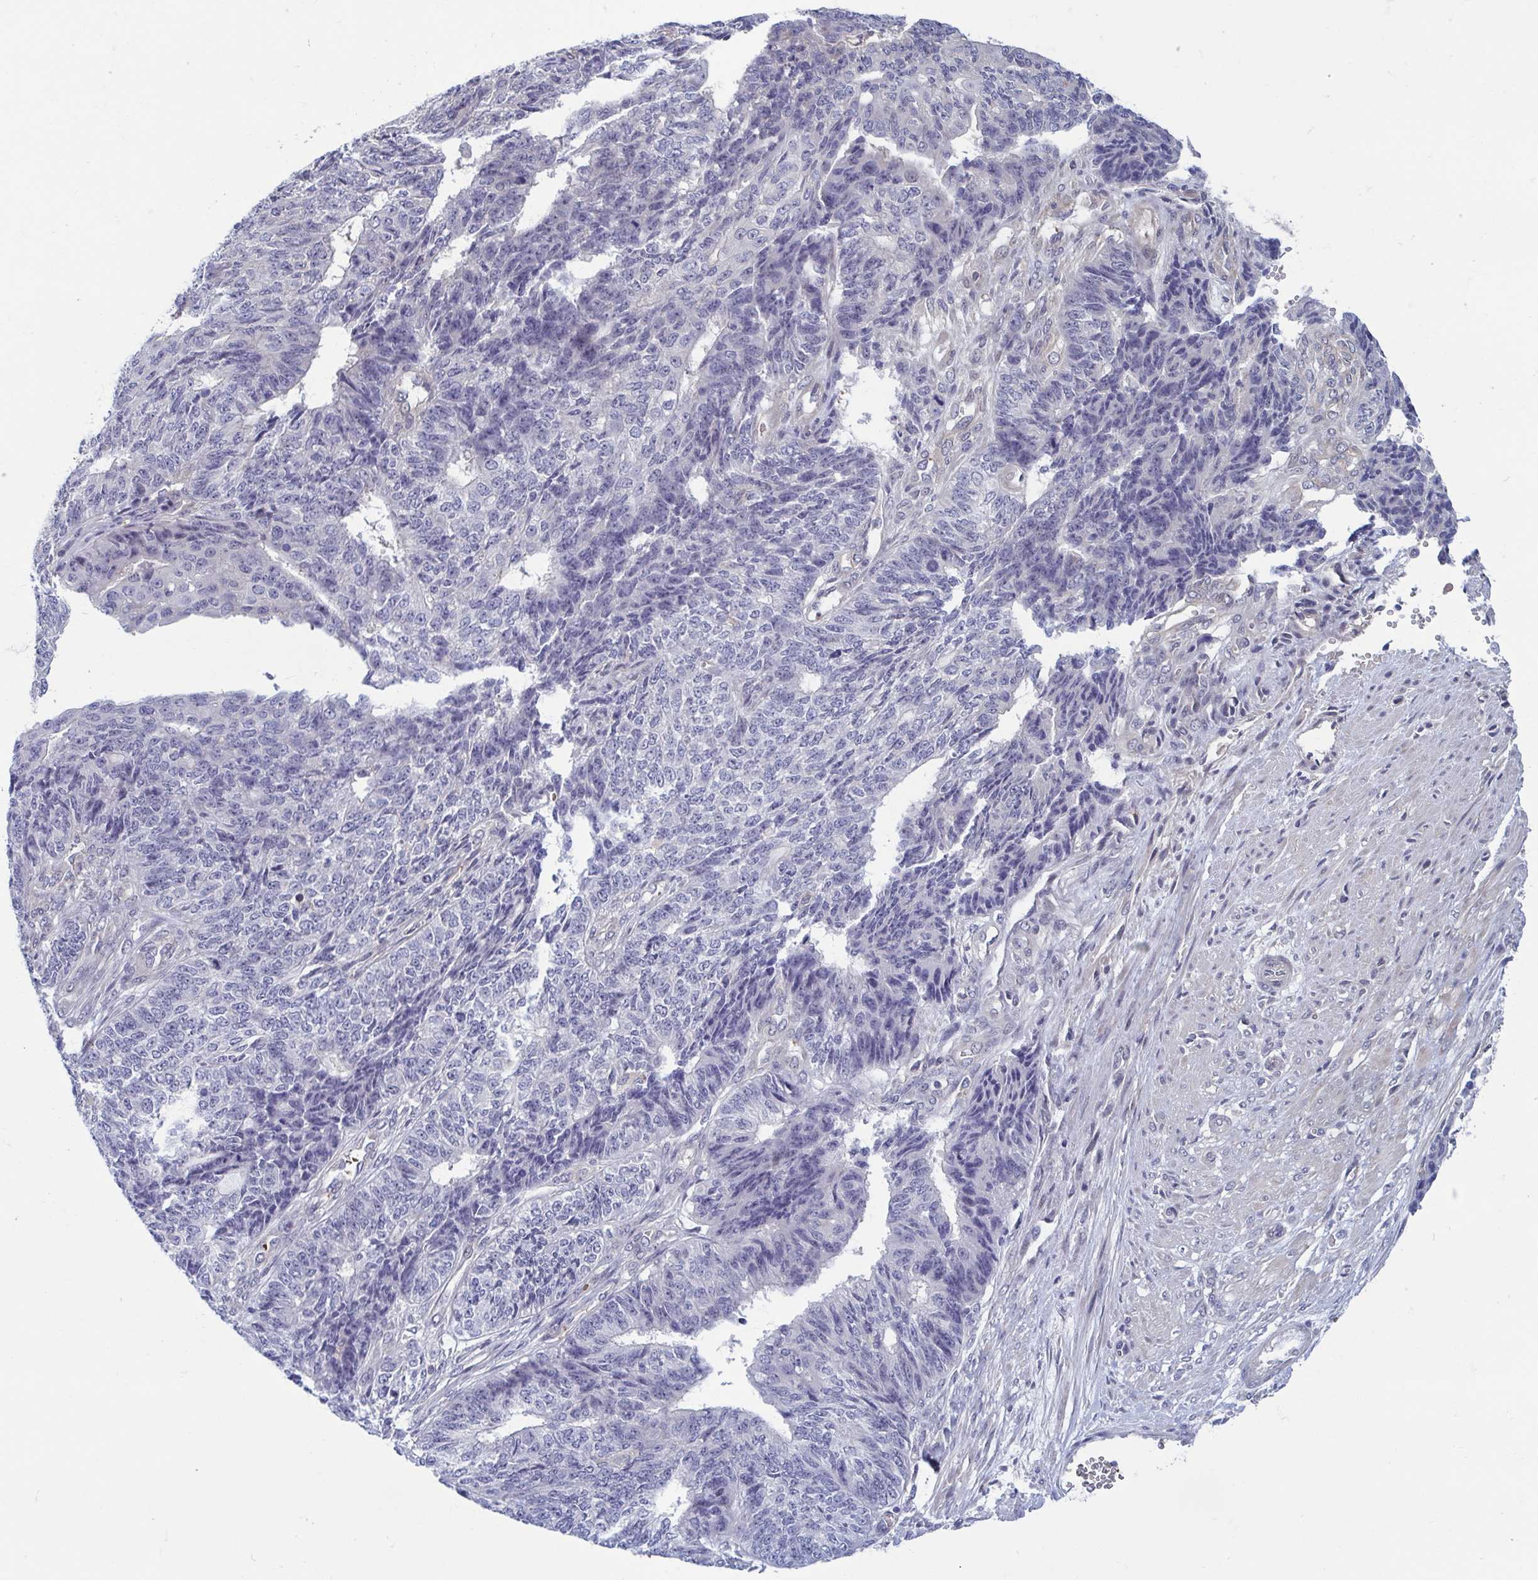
{"staining": {"intensity": "negative", "quantity": "none", "location": "none"}, "tissue": "endometrial cancer", "cell_type": "Tumor cells", "image_type": "cancer", "snomed": [{"axis": "morphology", "description": "Adenocarcinoma, NOS"}, {"axis": "topography", "description": "Endometrium"}], "caption": "An immunohistochemistry micrograph of endometrial adenocarcinoma is shown. There is no staining in tumor cells of endometrial adenocarcinoma. (DAB immunohistochemistry with hematoxylin counter stain).", "gene": "LRRC38", "patient": {"sex": "female", "age": 32}}